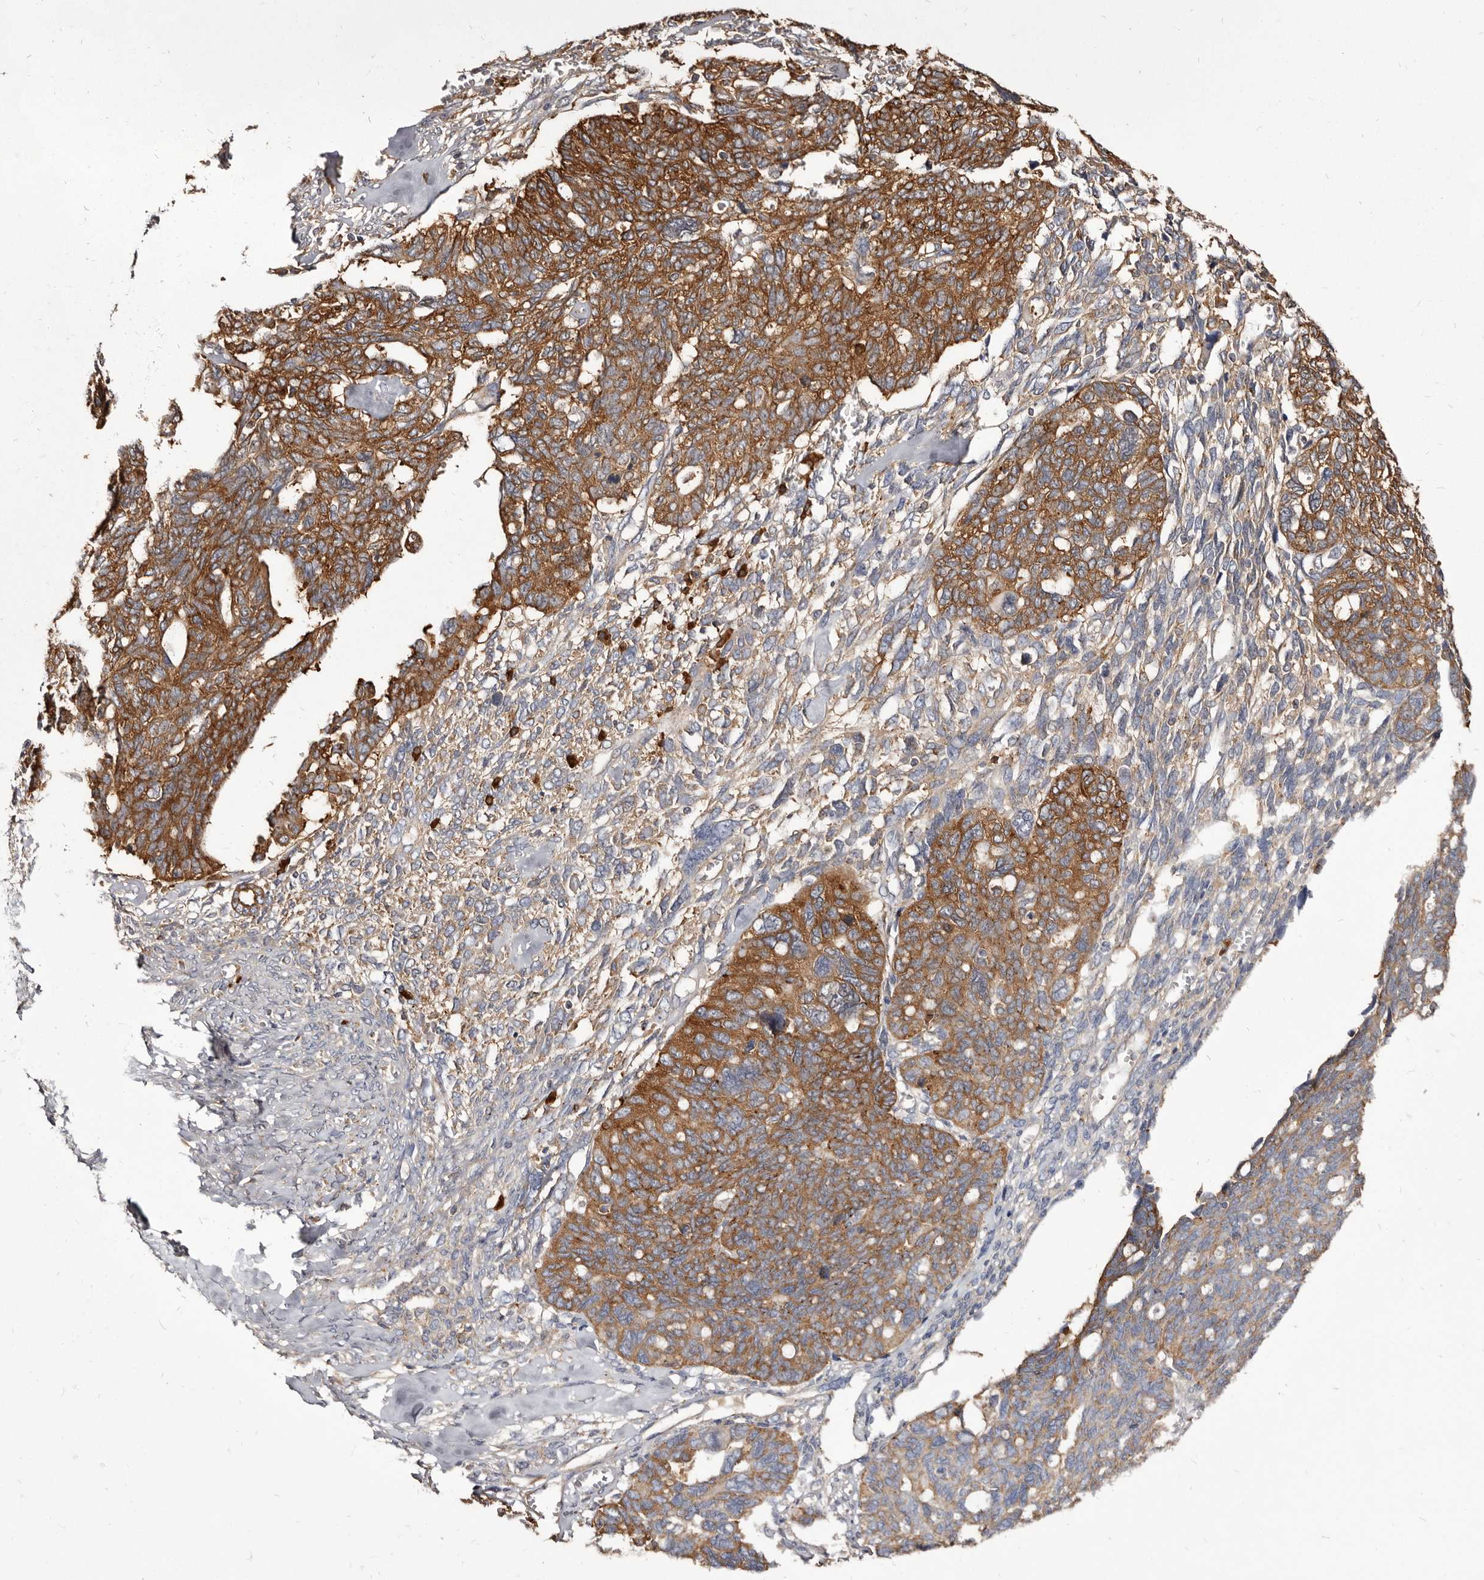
{"staining": {"intensity": "moderate", "quantity": ">75%", "location": "cytoplasmic/membranous"}, "tissue": "ovarian cancer", "cell_type": "Tumor cells", "image_type": "cancer", "snomed": [{"axis": "morphology", "description": "Cystadenocarcinoma, serous, NOS"}, {"axis": "topography", "description": "Ovary"}], "caption": "The immunohistochemical stain highlights moderate cytoplasmic/membranous expression in tumor cells of ovarian cancer tissue.", "gene": "TPD52", "patient": {"sex": "female", "age": 79}}